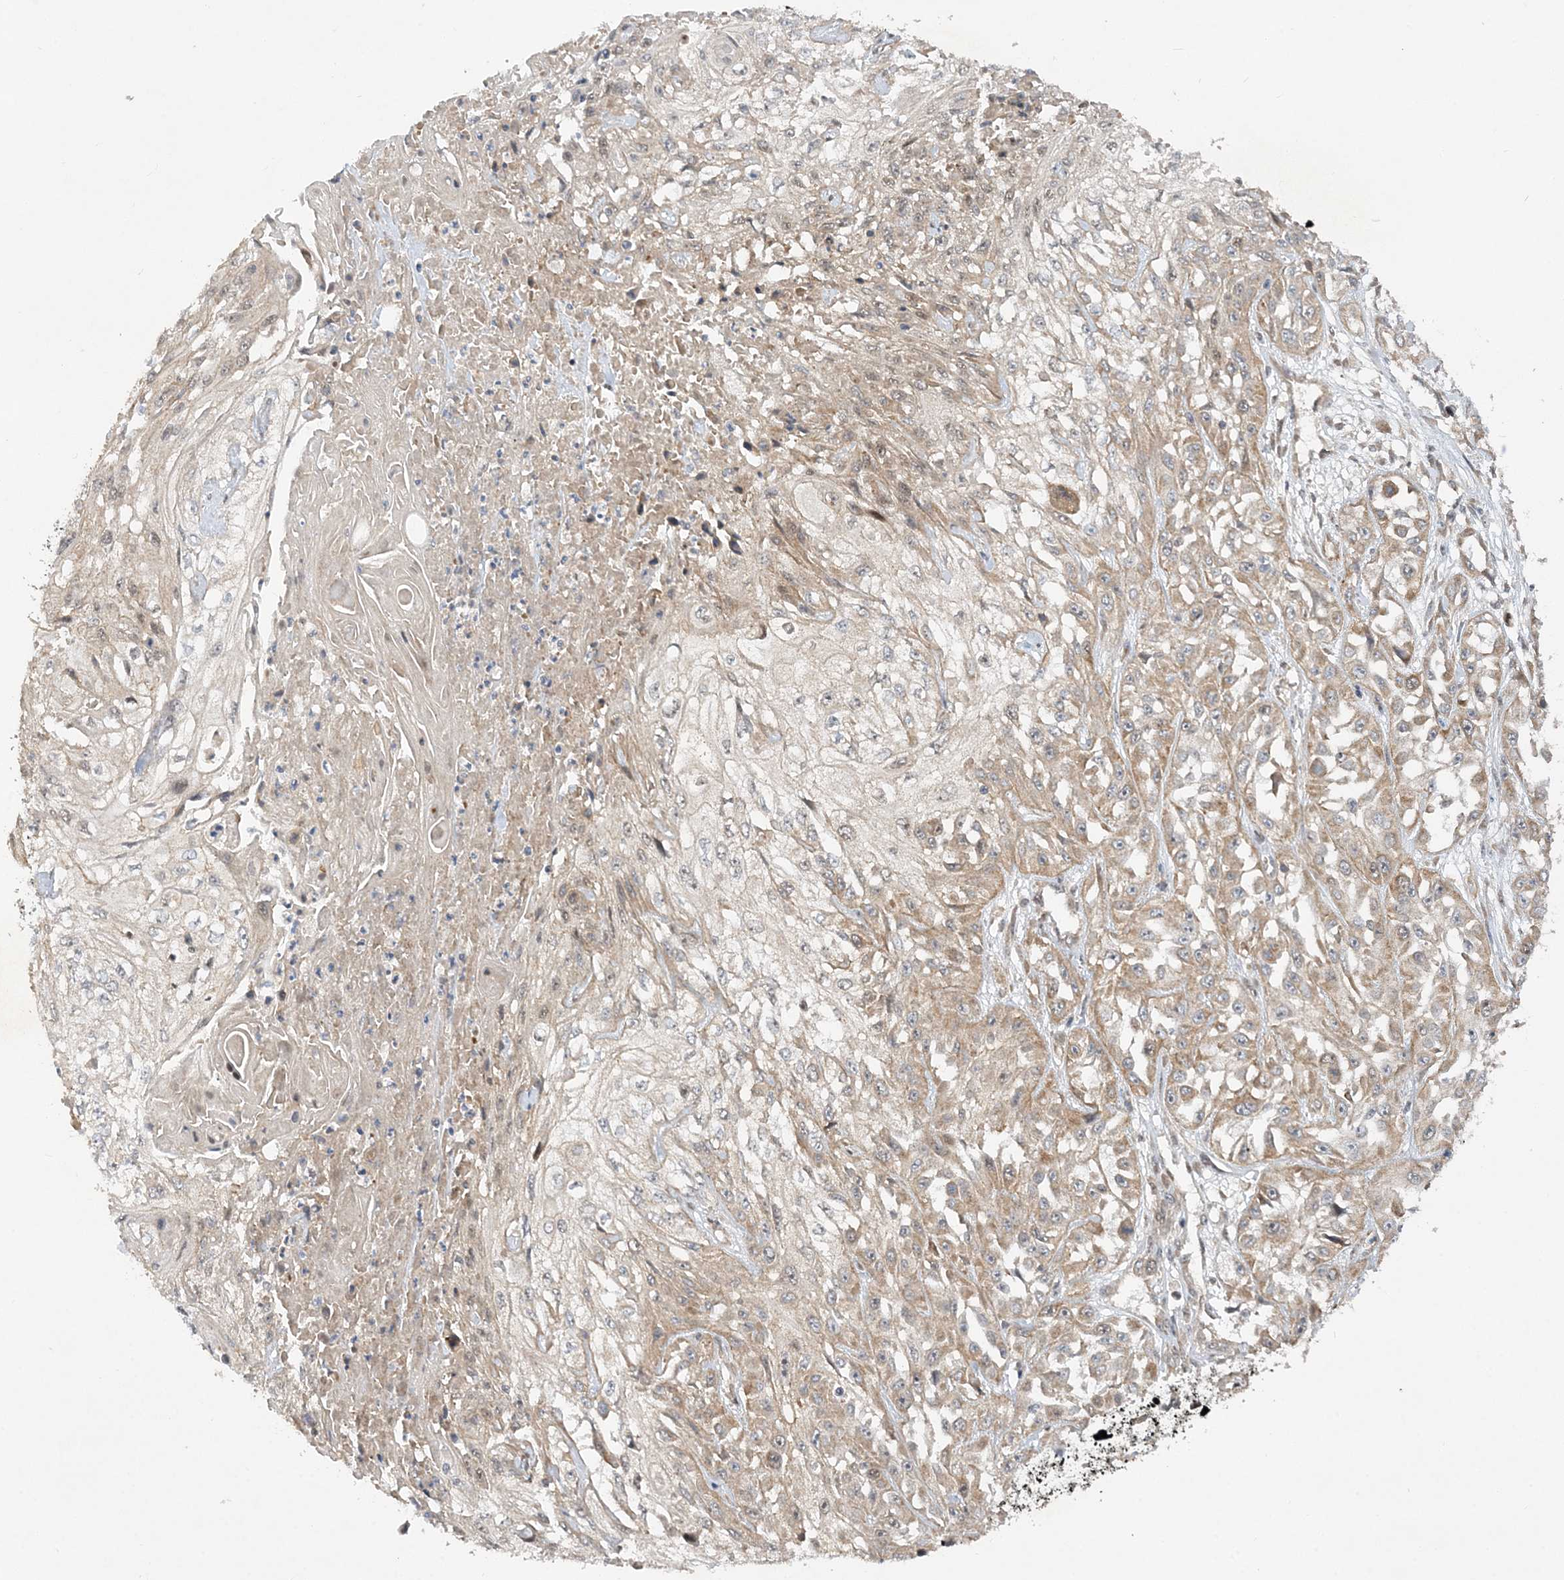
{"staining": {"intensity": "weak", "quantity": ">75%", "location": "cytoplasmic/membranous"}, "tissue": "skin cancer", "cell_type": "Tumor cells", "image_type": "cancer", "snomed": [{"axis": "morphology", "description": "Squamous cell carcinoma, NOS"}, {"axis": "morphology", "description": "Squamous cell carcinoma, metastatic, NOS"}, {"axis": "topography", "description": "Skin"}, {"axis": "topography", "description": "Lymph node"}], "caption": "Protein analysis of skin cancer tissue demonstrates weak cytoplasmic/membranous staining in about >75% of tumor cells.", "gene": "MXI1", "patient": {"sex": "male", "age": 75}}